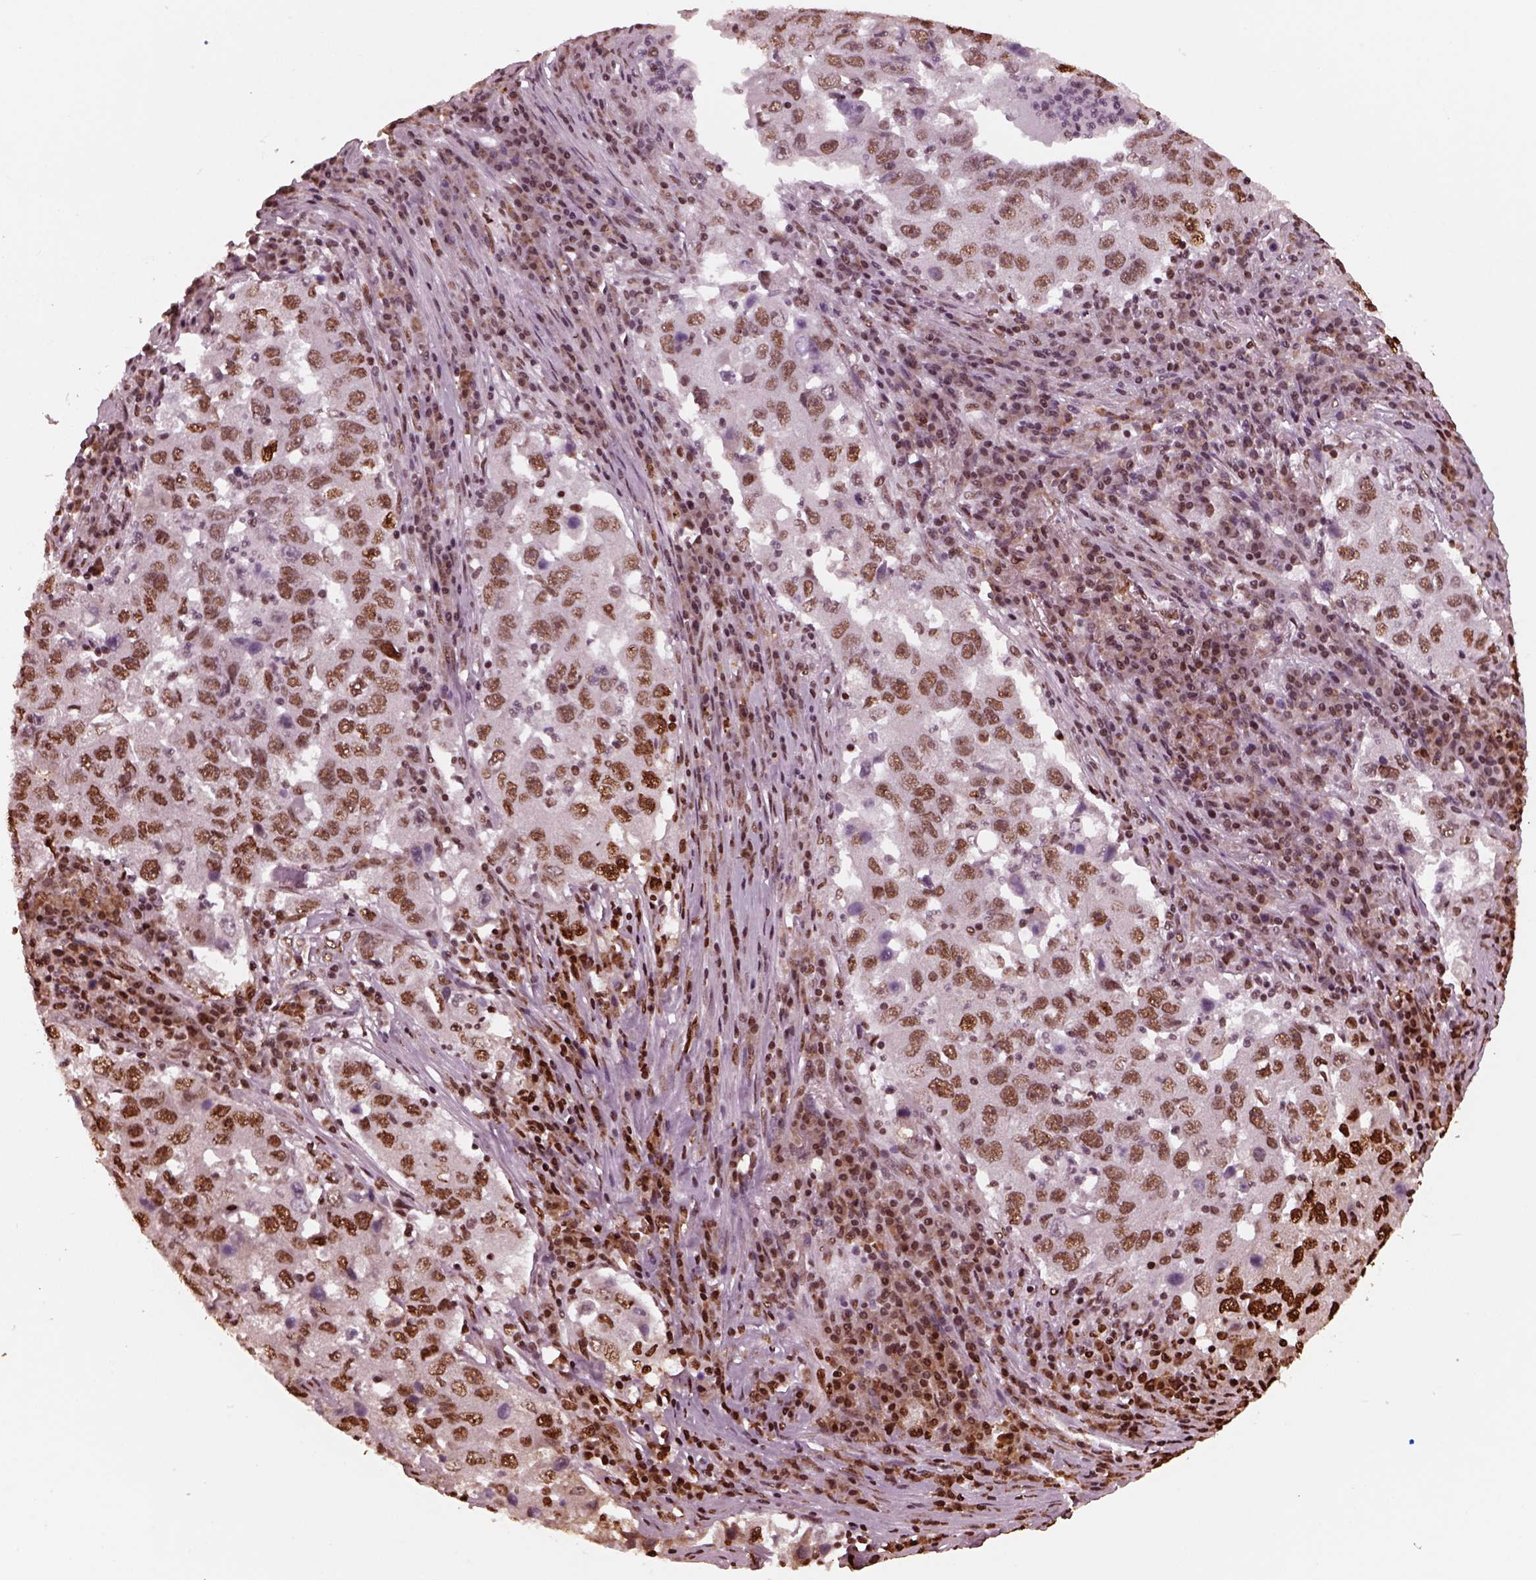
{"staining": {"intensity": "moderate", "quantity": ">75%", "location": "nuclear"}, "tissue": "lung cancer", "cell_type": "Tumor cells", "image_type": "cancer", "snomed": [{"axis": "morphology", "description": "Adenocarcinoma, NOS"}, {"axis": "topography", "description": "Lung"}], "caption": "Immunohistochemistry (IHC) of human lung cancer (adenocarcinoma) demonstrates medium levels of moderate nuclear positivity in approximately >75% of tumor cells.", "gene": "NSD1", "patient": {"sex": "male", "age": 73}}